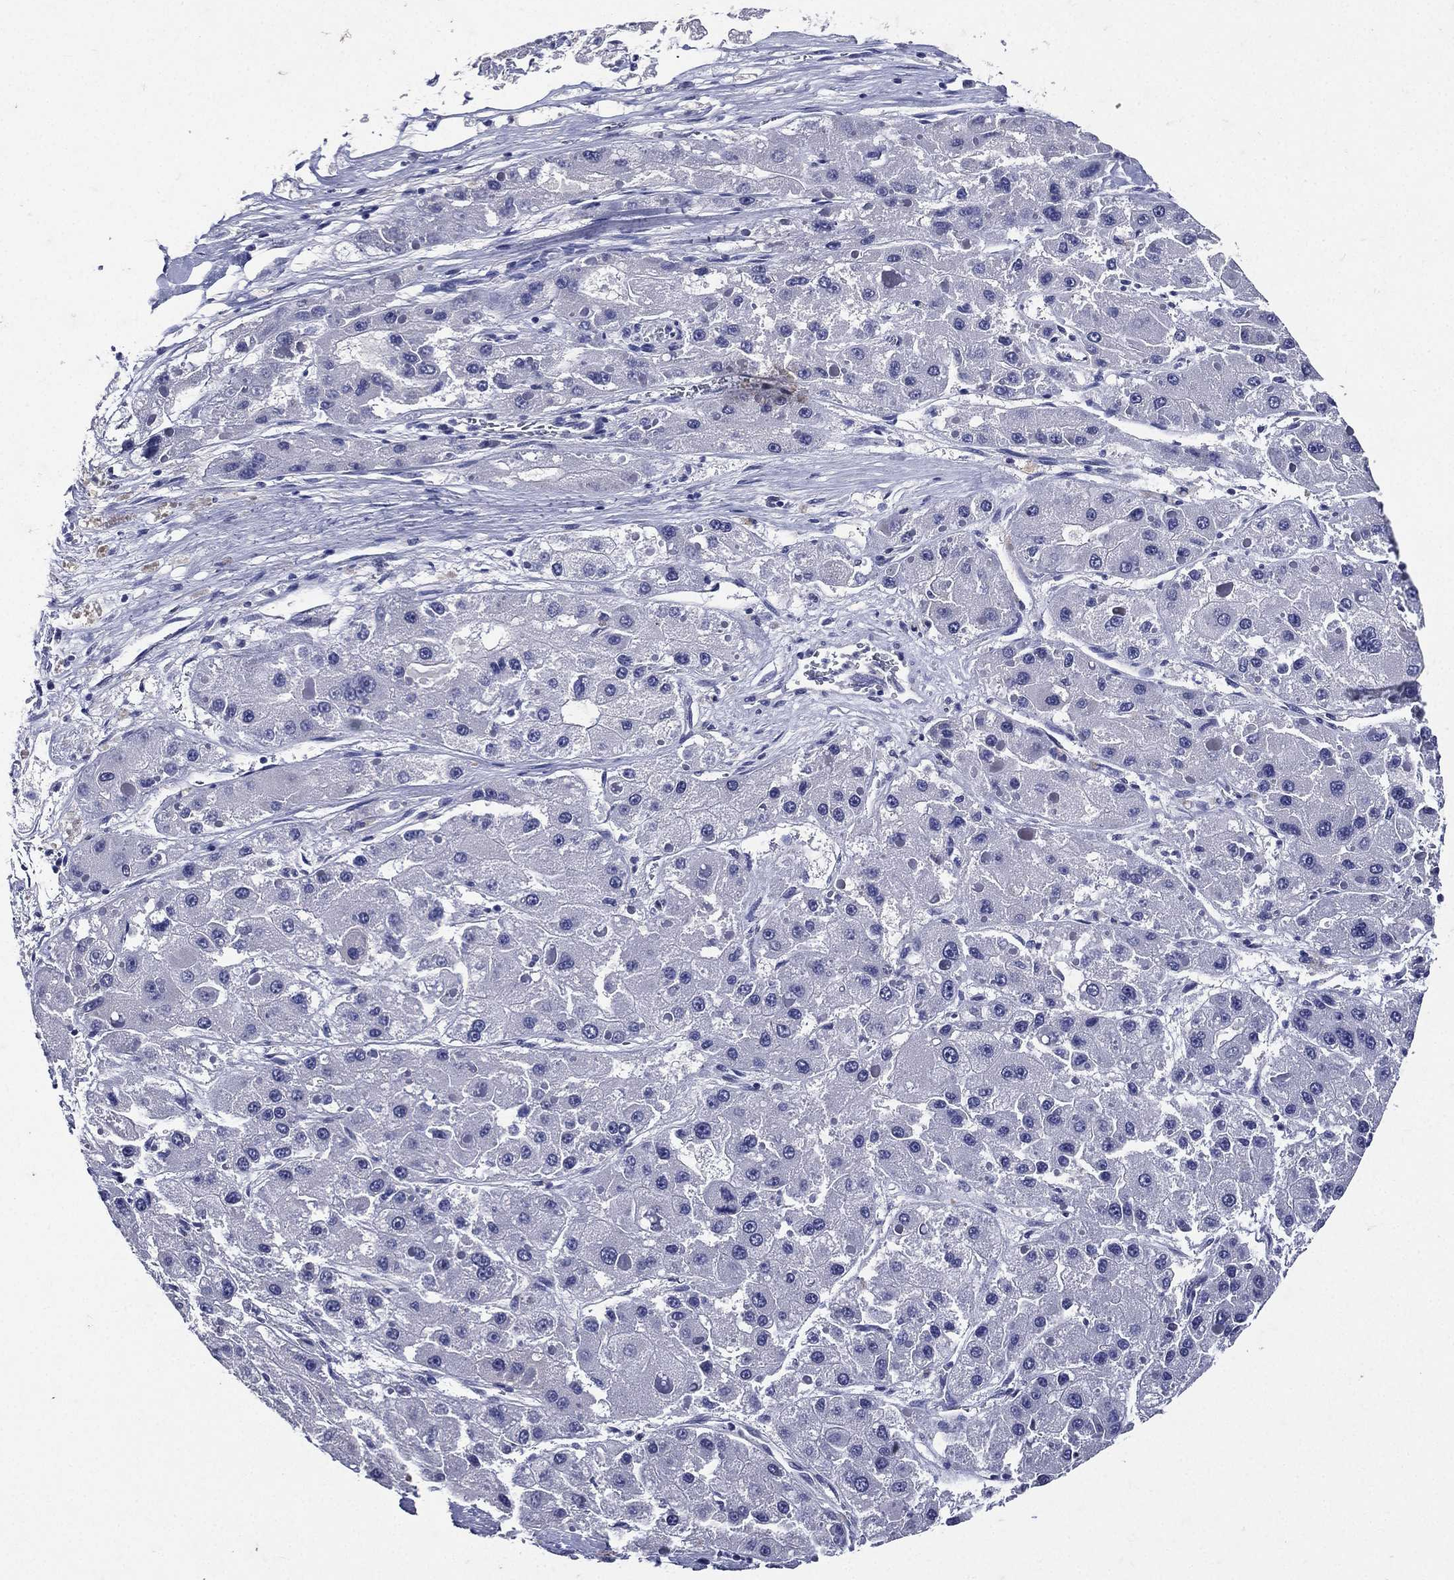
{"staining": {"intensity": "negative", "quantity": "none", "location": "none"}, "tissue": "liver cancer", "cell_type": "Tumor cells", "image_type": "cancer", "snomed": [{"axis": "morphology", "description": "Carcinoma, Hepatocellular, NOS"}, {"axis": "topography", "description": "Liver"}], "caption": "An image of human liver cancer is negative for staining in tumor cells.", "gene": "TGM1", "patient": {"sex": "female", "age": 73}}